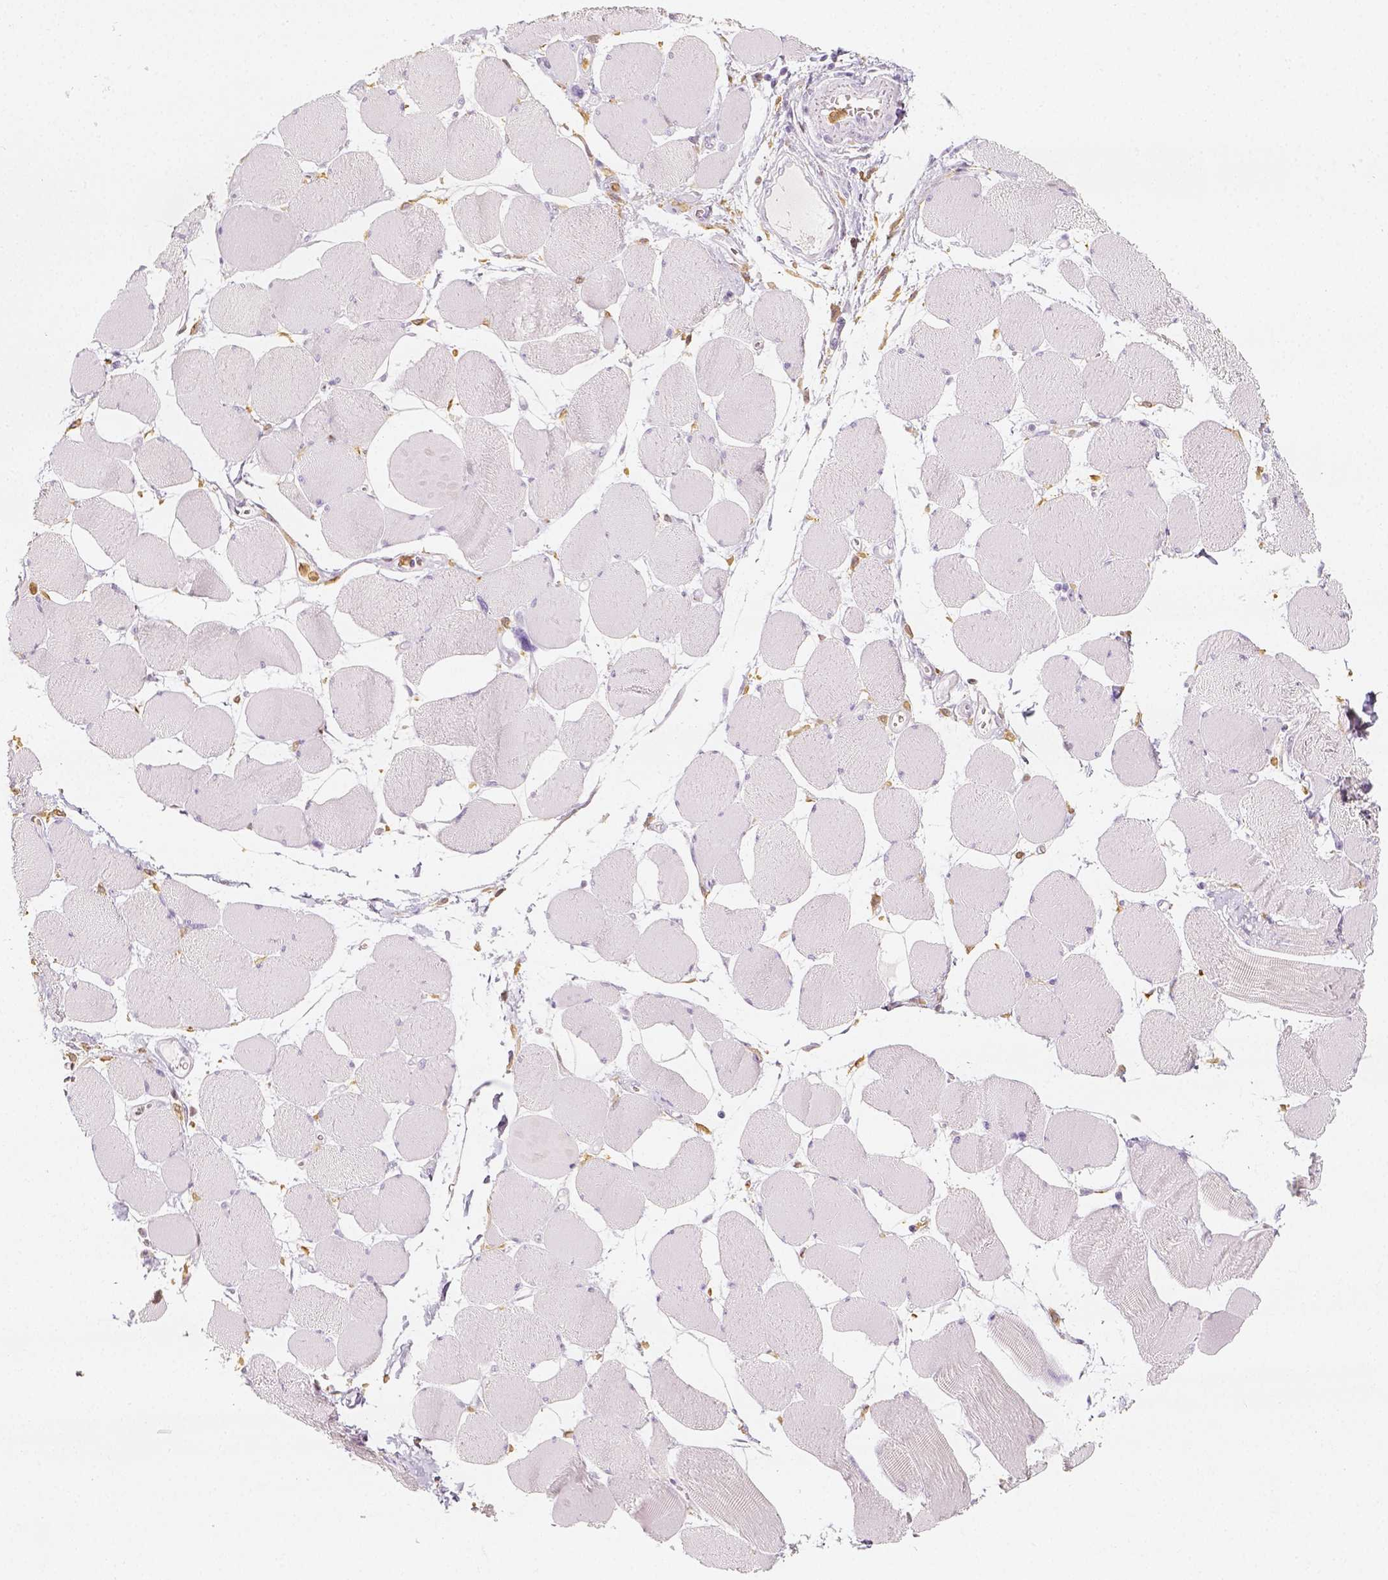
{"staining": {"intensity": "negative", "quantity": "none", "location": "none"}, "tissue": "skeletal muscle", "cell_type": "Myocytes", "image_type": "normal", "snomed": [{"axis": "morphology", "description": "Normal tissue, NOS"}, {"axis": "topography", "description": "Skeletal muscle"}], "caption": "Immunohistochemistry photomicrograph of benign skeletal muscle: human skeletal muscle stained with DAB (3,3'-diaminobenzidine) reveals no significant protein positivity in myocytes.", "gene": "NECAB2", "patient": {"sex": "female", "age": 75}}